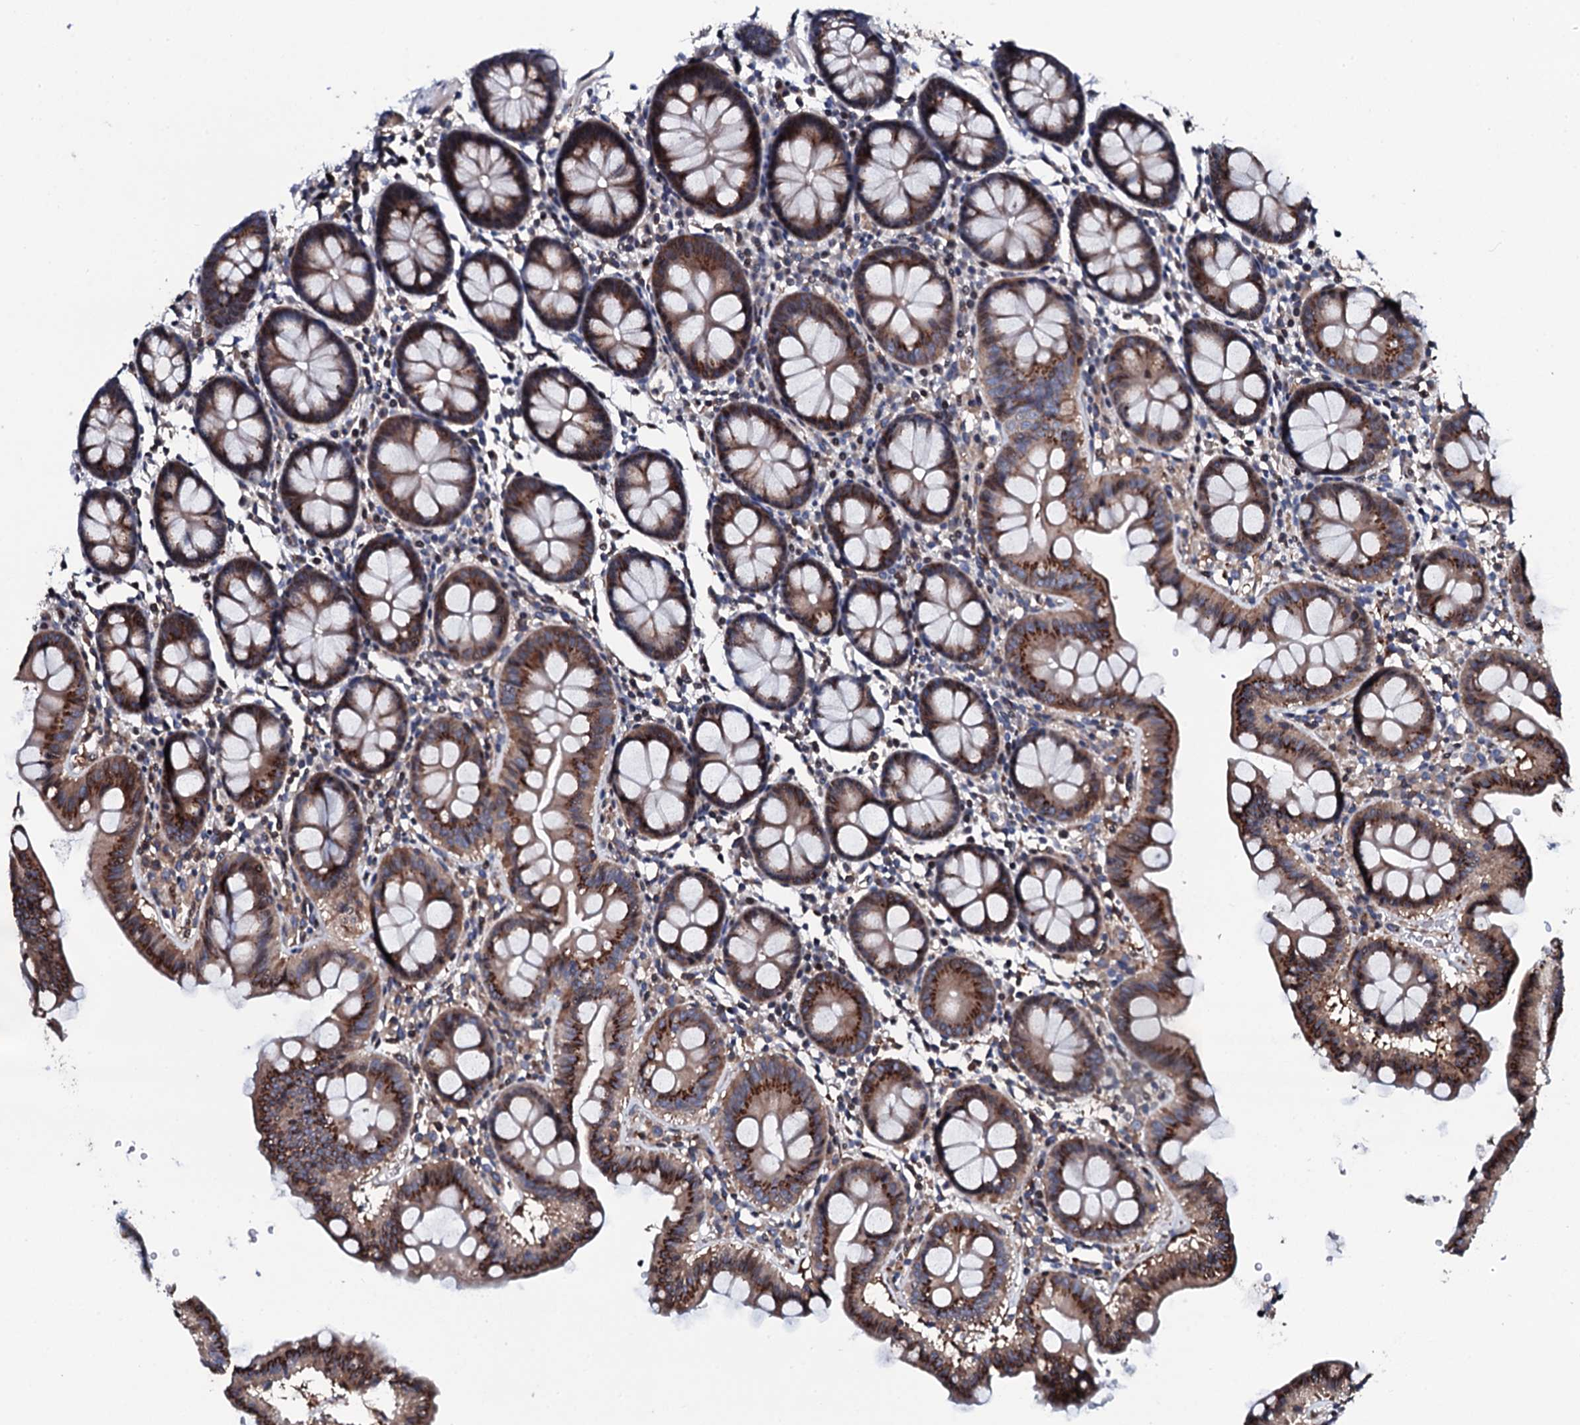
{"staining": {"intensity": "strong", "quantity": "25%-75%", "location": "cytoplasmic/membranous"}, "tissue": "colon", "cell_type": "Glandular cells", "image_type": "normal", "snomed": [{"axis": "morphology", "description": "Normal tissue, NOS"}, {"axis": "topography", "description": "Colon"}], "caption": "High-magnification brightfield microscopy of benign colon stained with DAB (brown) and counterstained with hematoxylin (blue). glandular cells exhibit strong cytoplasmic/membranous expression is seen in about25%-75% of cells. (brown staining indicates protein expression, while blue staining denotes nuclei).", "gene": "PLET1", "patient": {"sex": "male", "age": 75}}